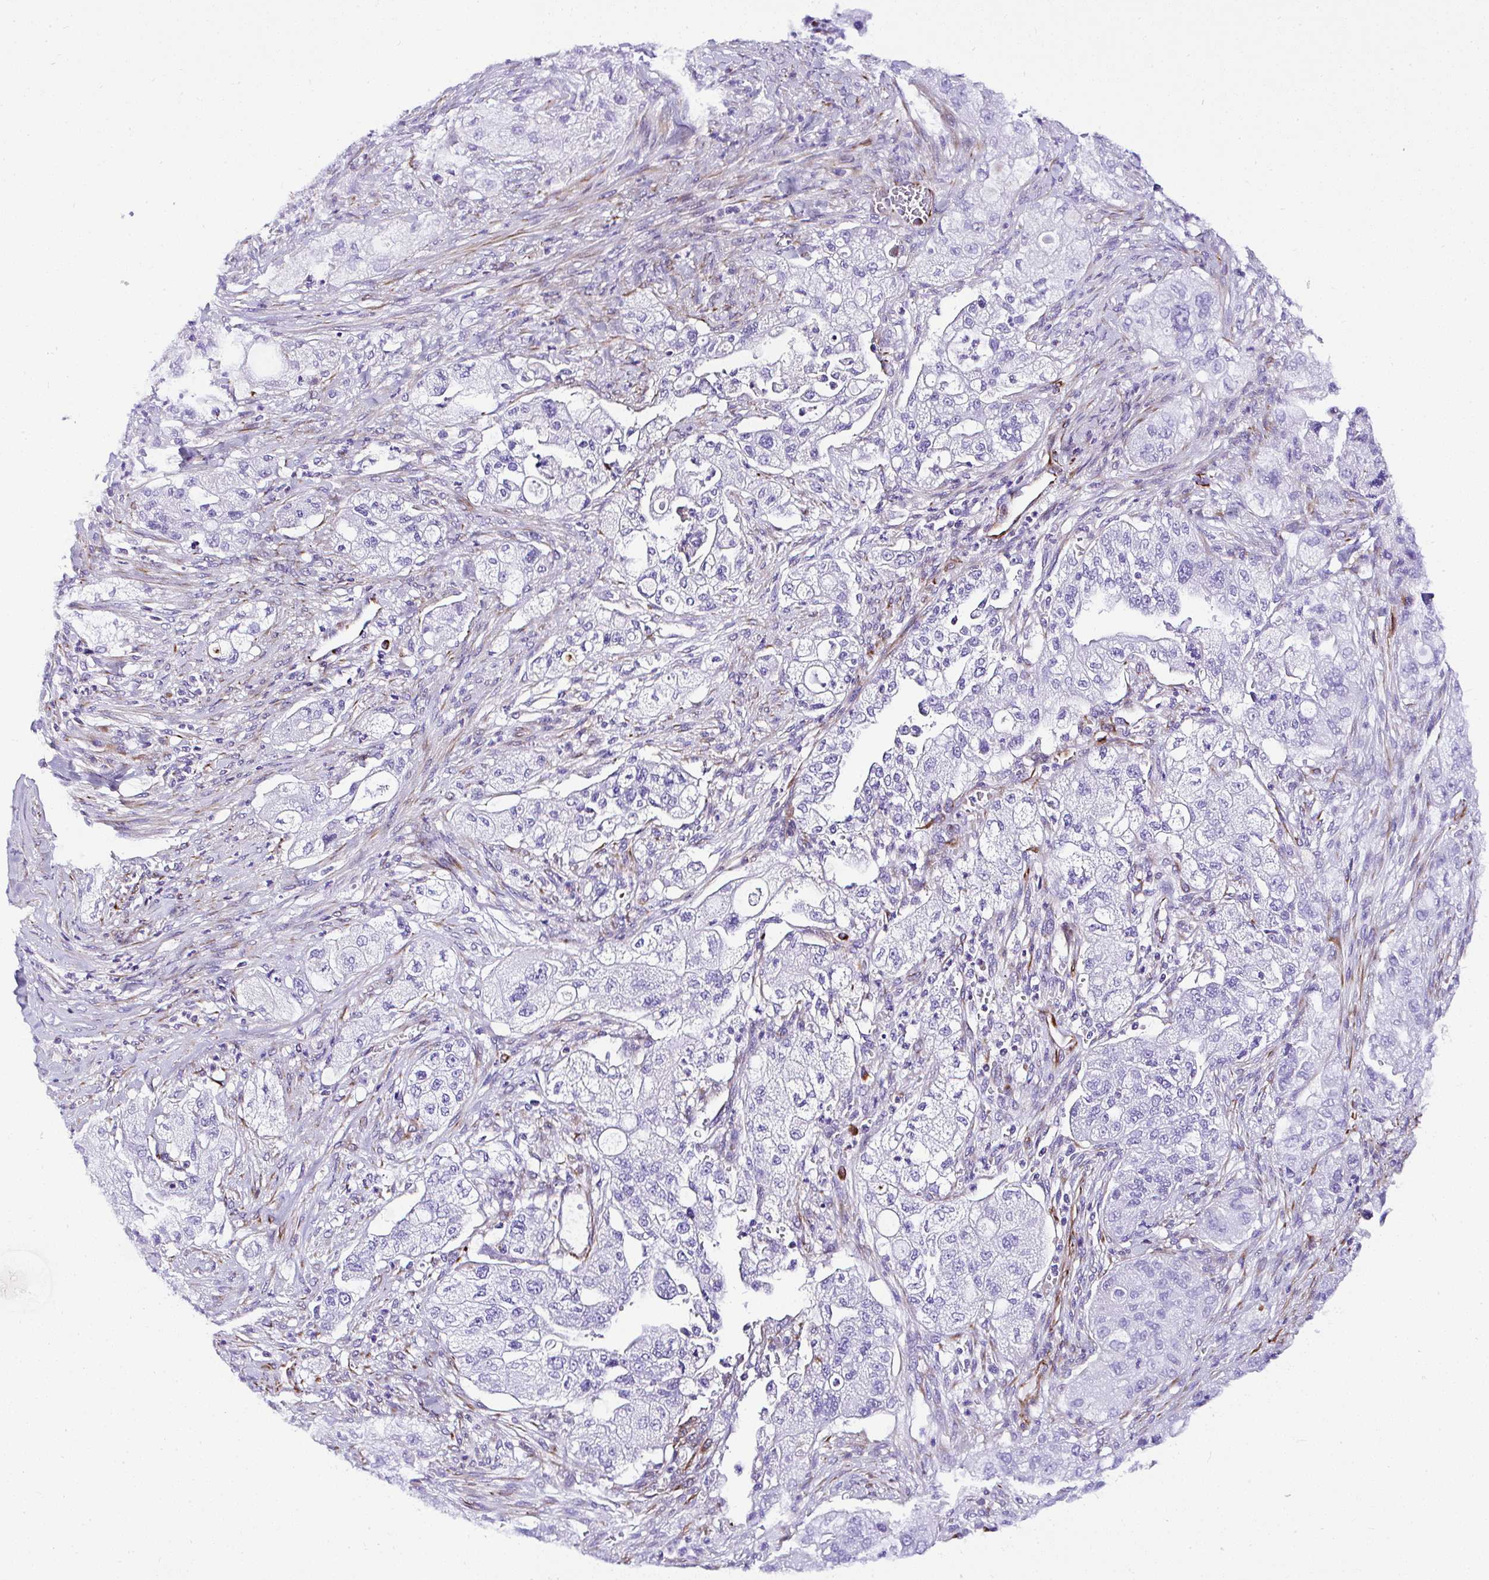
{"staining": {"intensity": "negative", "quantity": "none", "location": "none"}, "tissue": "pancreatic cancer", "cell_type": "Tumor cells", "image_type": "cancer", "snomed": [{"axis": "morphology", "description": "Adenocarcinoma, NOS"}, {"axis": "topography", "description": "Pancreas"}], "caption": "DAB (3,3'-diaminobenzidine) immunohistochemical staining of human pancreatic cancer displays no significant positivity in tumor cells.", "gene": "DEPDC5", "patient": {"sex": "female", "age": 78}}